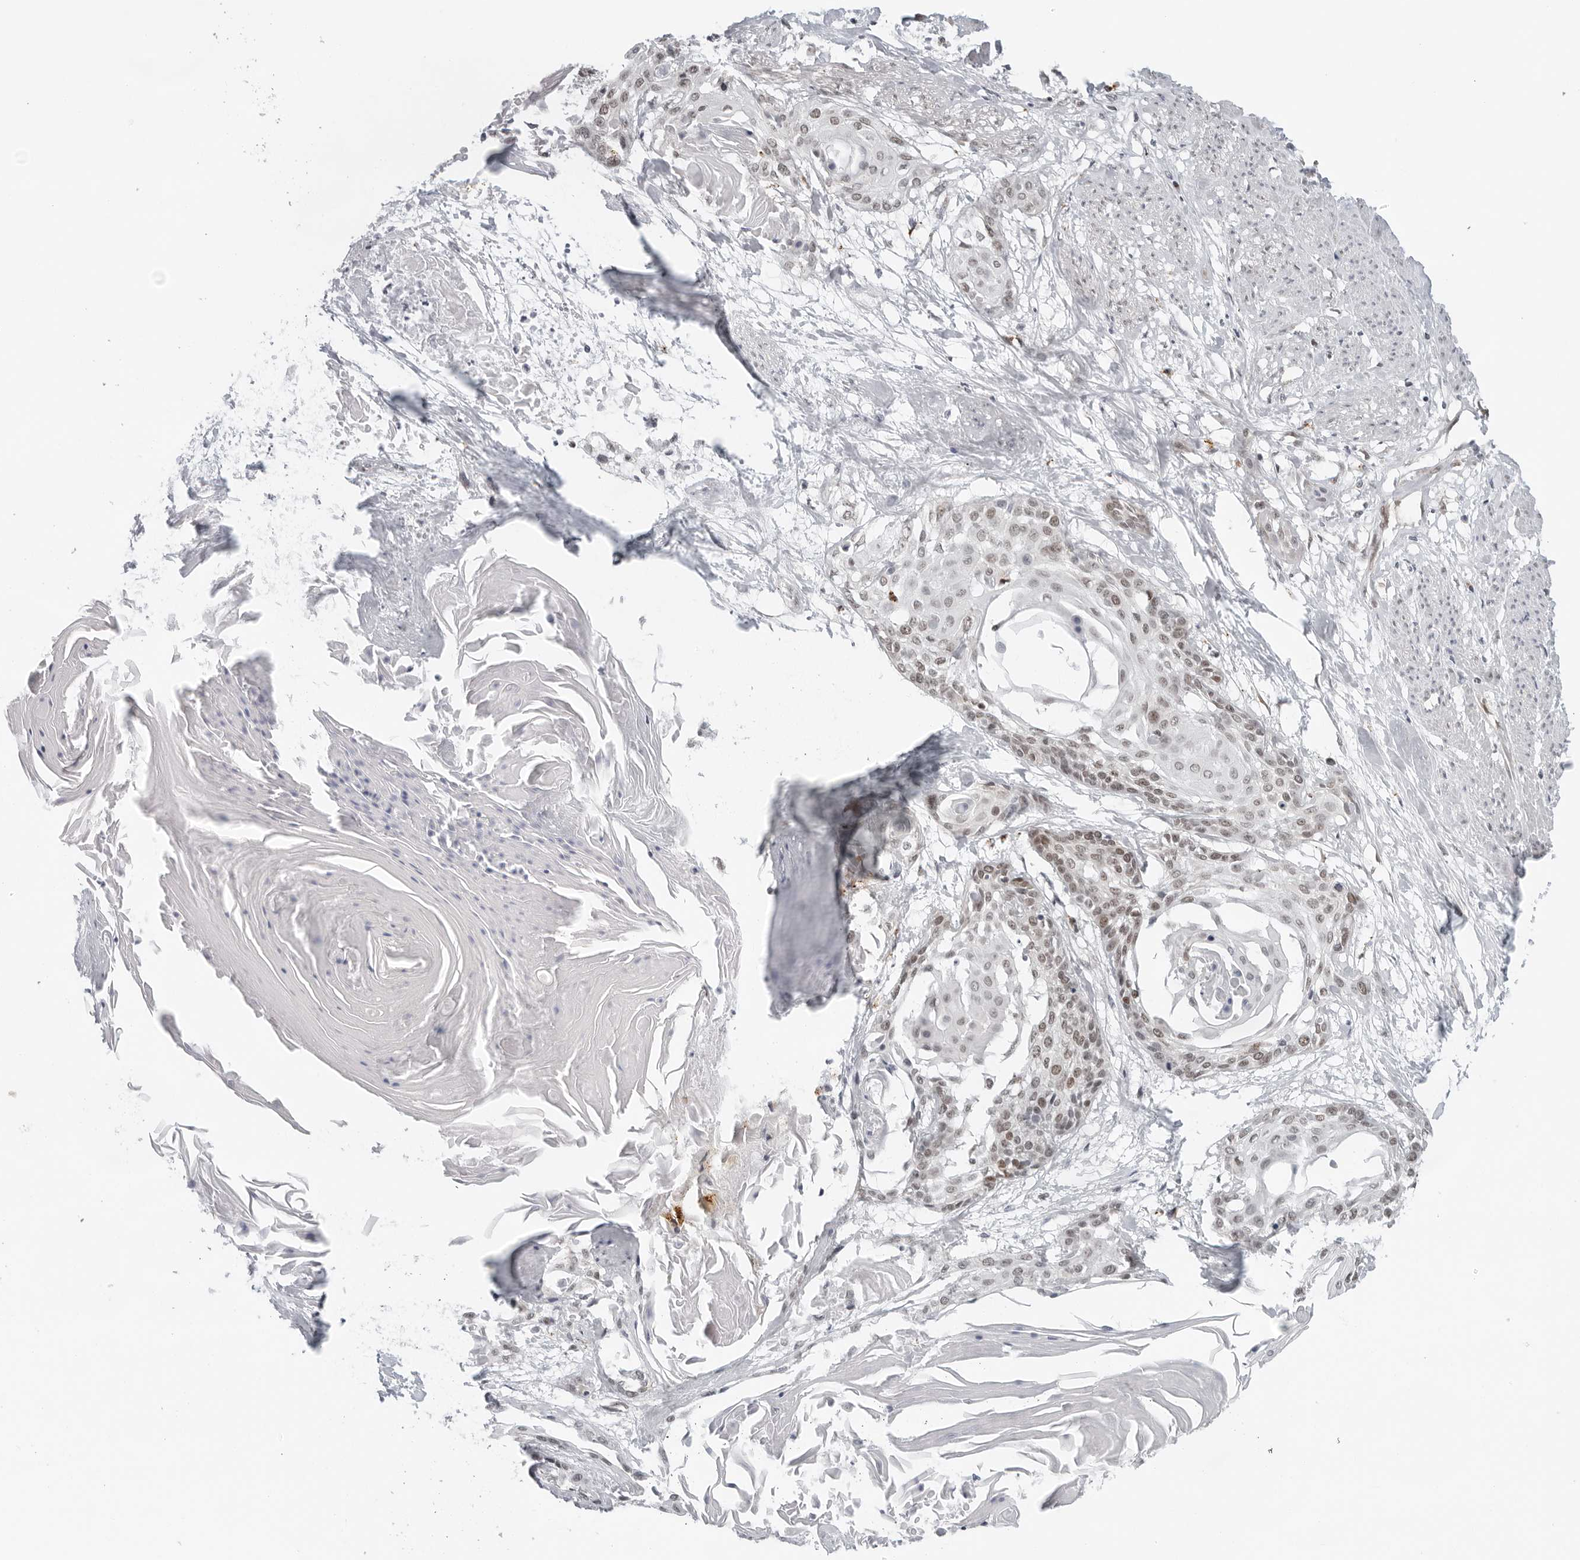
{"staining": {"intensity": "moderate", "quantity": "25%-75%", "location": "nuclear"}, "tissue": "cervical cancer", "cell_type": "Tumor cells", "image_type": "cancer", "snomed": [{"axis": "morphology", "description": "Squamous cell carcinoma, NOS"}, {"axis": "topography", "description": "Cervix"}], "caption": "IHC micrograph of human cervical cancer (squamous cell carcinoma) stained for a protein (brown), which demonstrates medium levels of moderate nuclear staining in about 25%-75% of tumor cells.", "gene": "TOX4", "patient": {"sex": "female", "age": 57}}